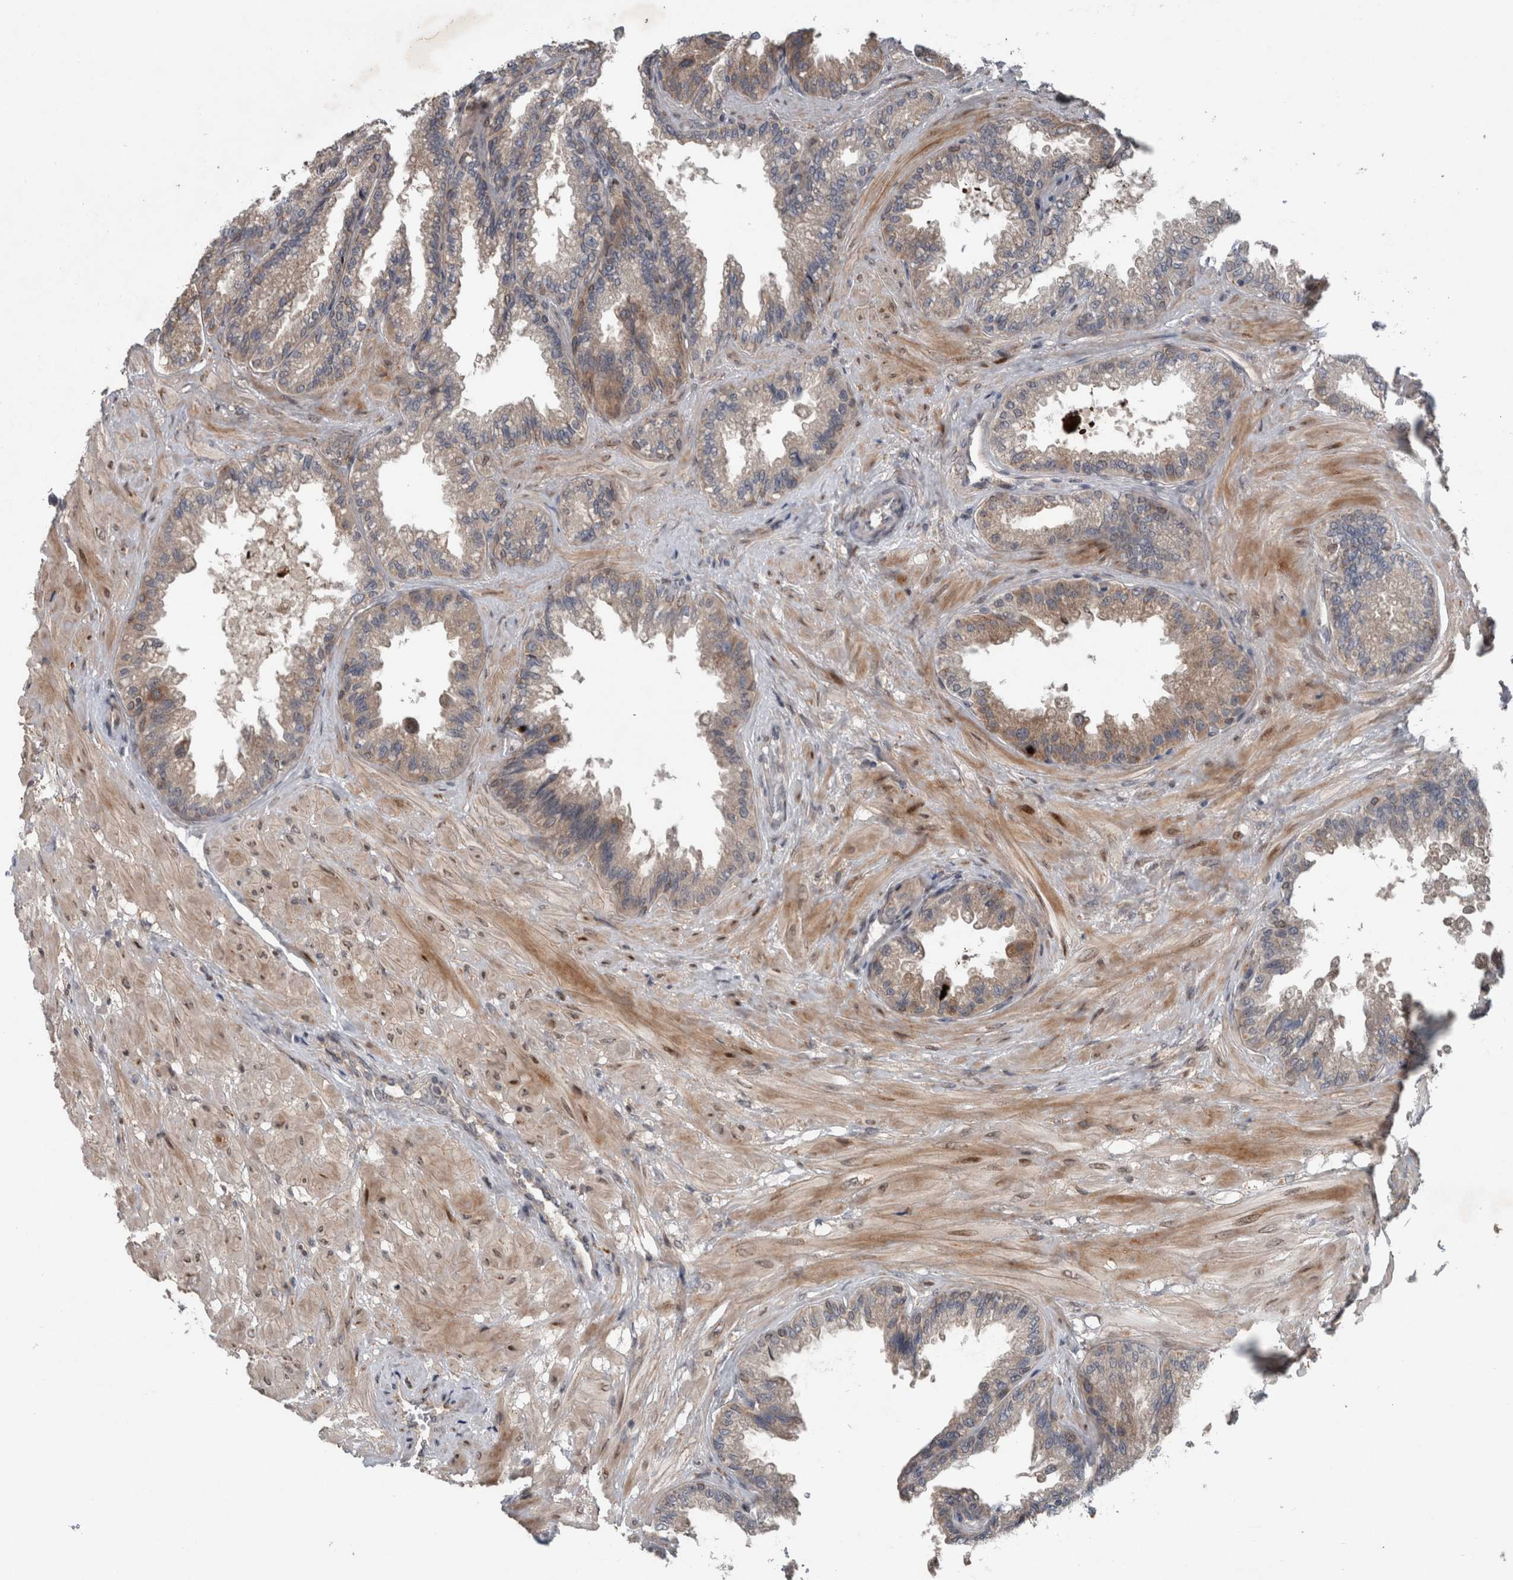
{"staining": {"intensity": "moderate", "quantity": "<25%", "location": "cytoplasmic/membranous"}, "tissue": "seminal vesicle", "cell_type": "Glandular cells", "image_type": "normal", "snomed": [{"axis": "morphology", "description": "Normal tissue, NOS"}, {"axis": "topography", "description": "Seminal veicle"}], "caption": "This is an image of immunohistochemistry (IHC) staining of normal seminal vesicle, which shows moderate expression in the cytoplasmic/membranous of glandular cells.", "gene": "GIMAP6", "patient": {"sex": "male", "age": 46}}